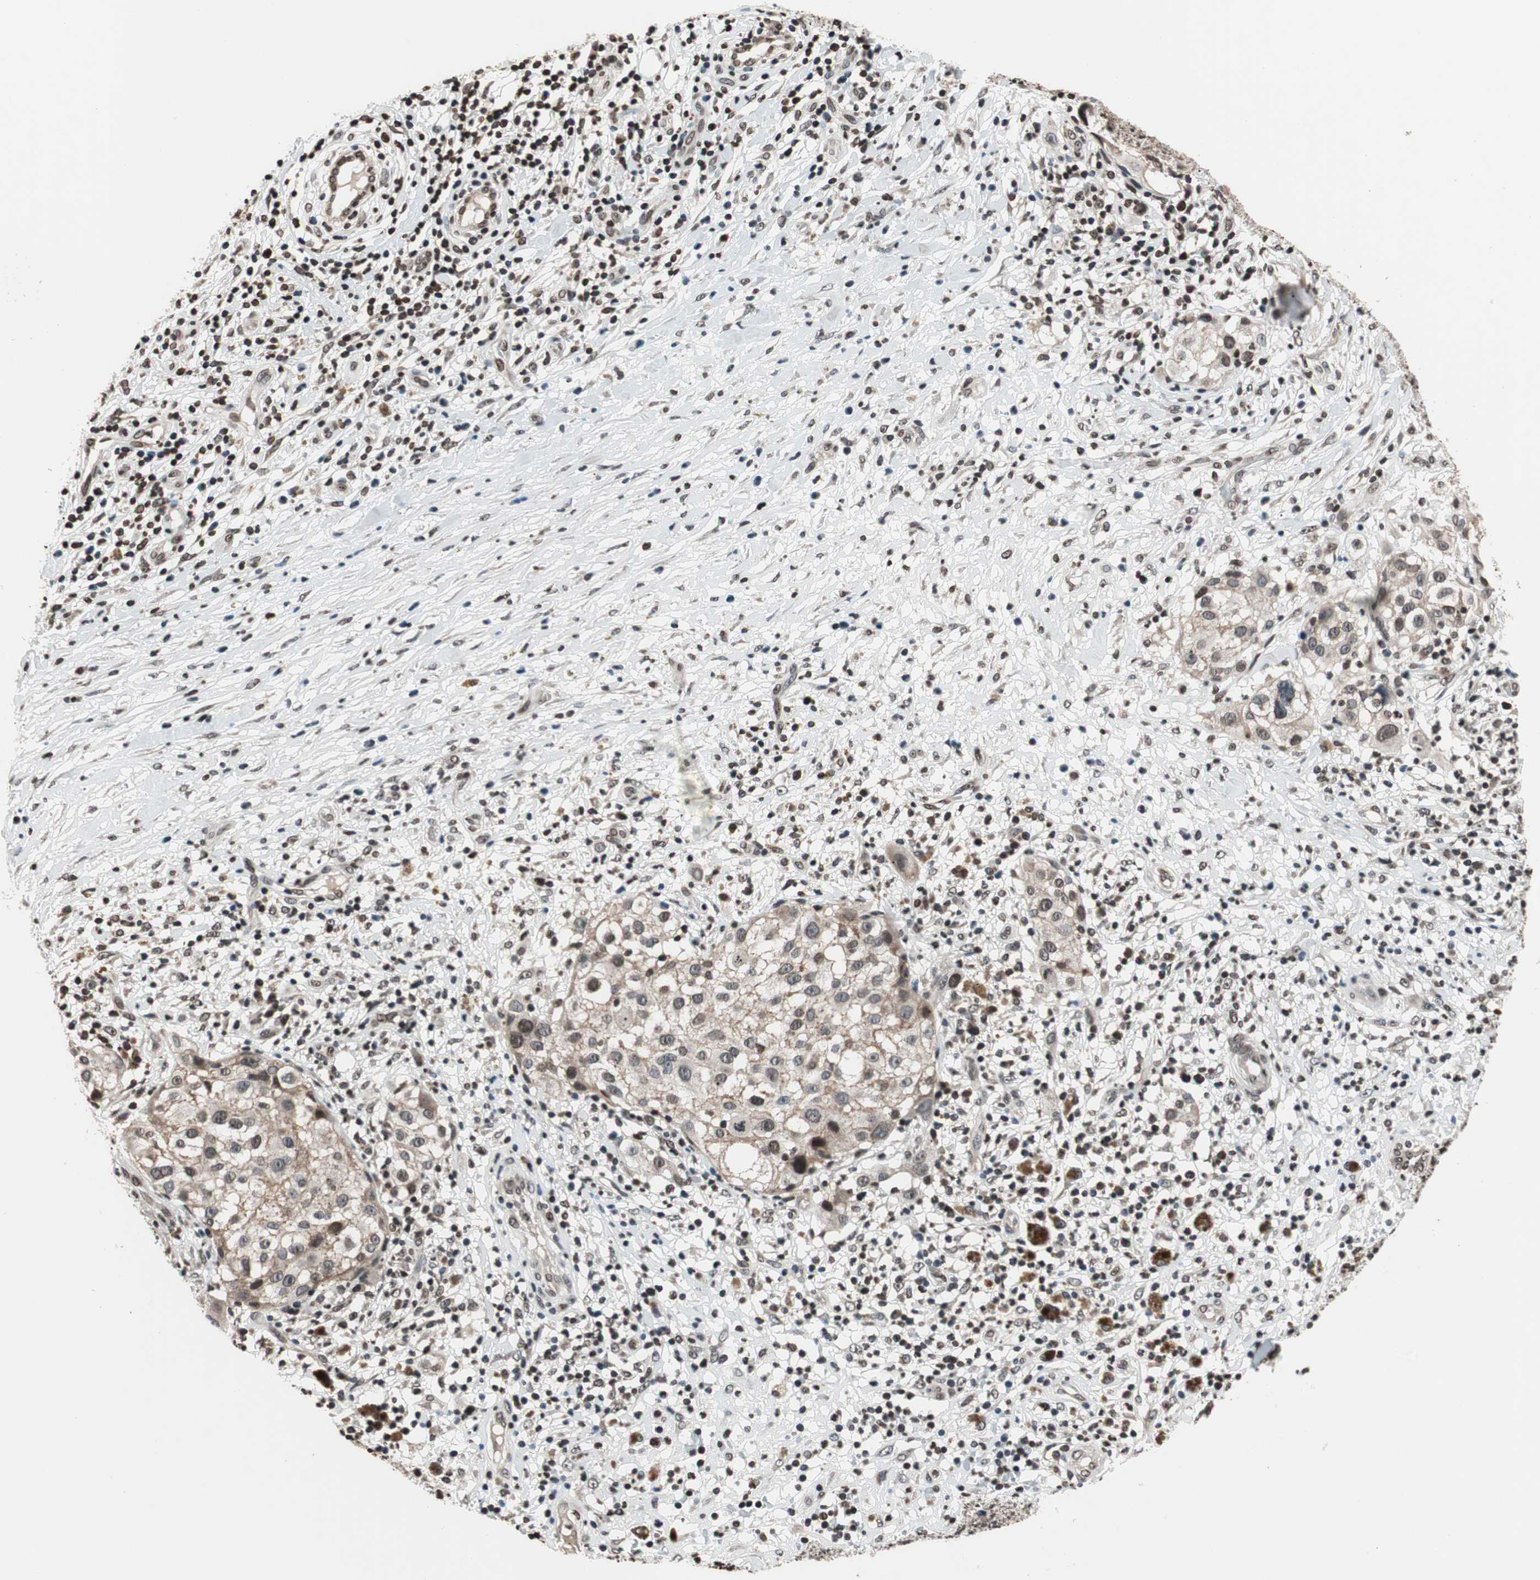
{"staining": {"intensity": "weak", "quantity": ">75%", "location": "cytoplasmic/membranous"}, "tissue": "melanoma", "cell_type": "Tumor cells", "image_type": "cancer", "snomed": [{"axis": "morphology", "description": "Necrosis, NOS"}, {"axis": "morphology", "description": "Malignant melanoma, NOS"}, {"axis": "topography", "description": "Skin"}], "caption": "Melanoma stained for a protein (brown) shows weak cytoplasmic/membranous positive positivity in about >75% of tumor cells.", "gene": "RFC1", "patient": {"sex": "female", "age": 87}}